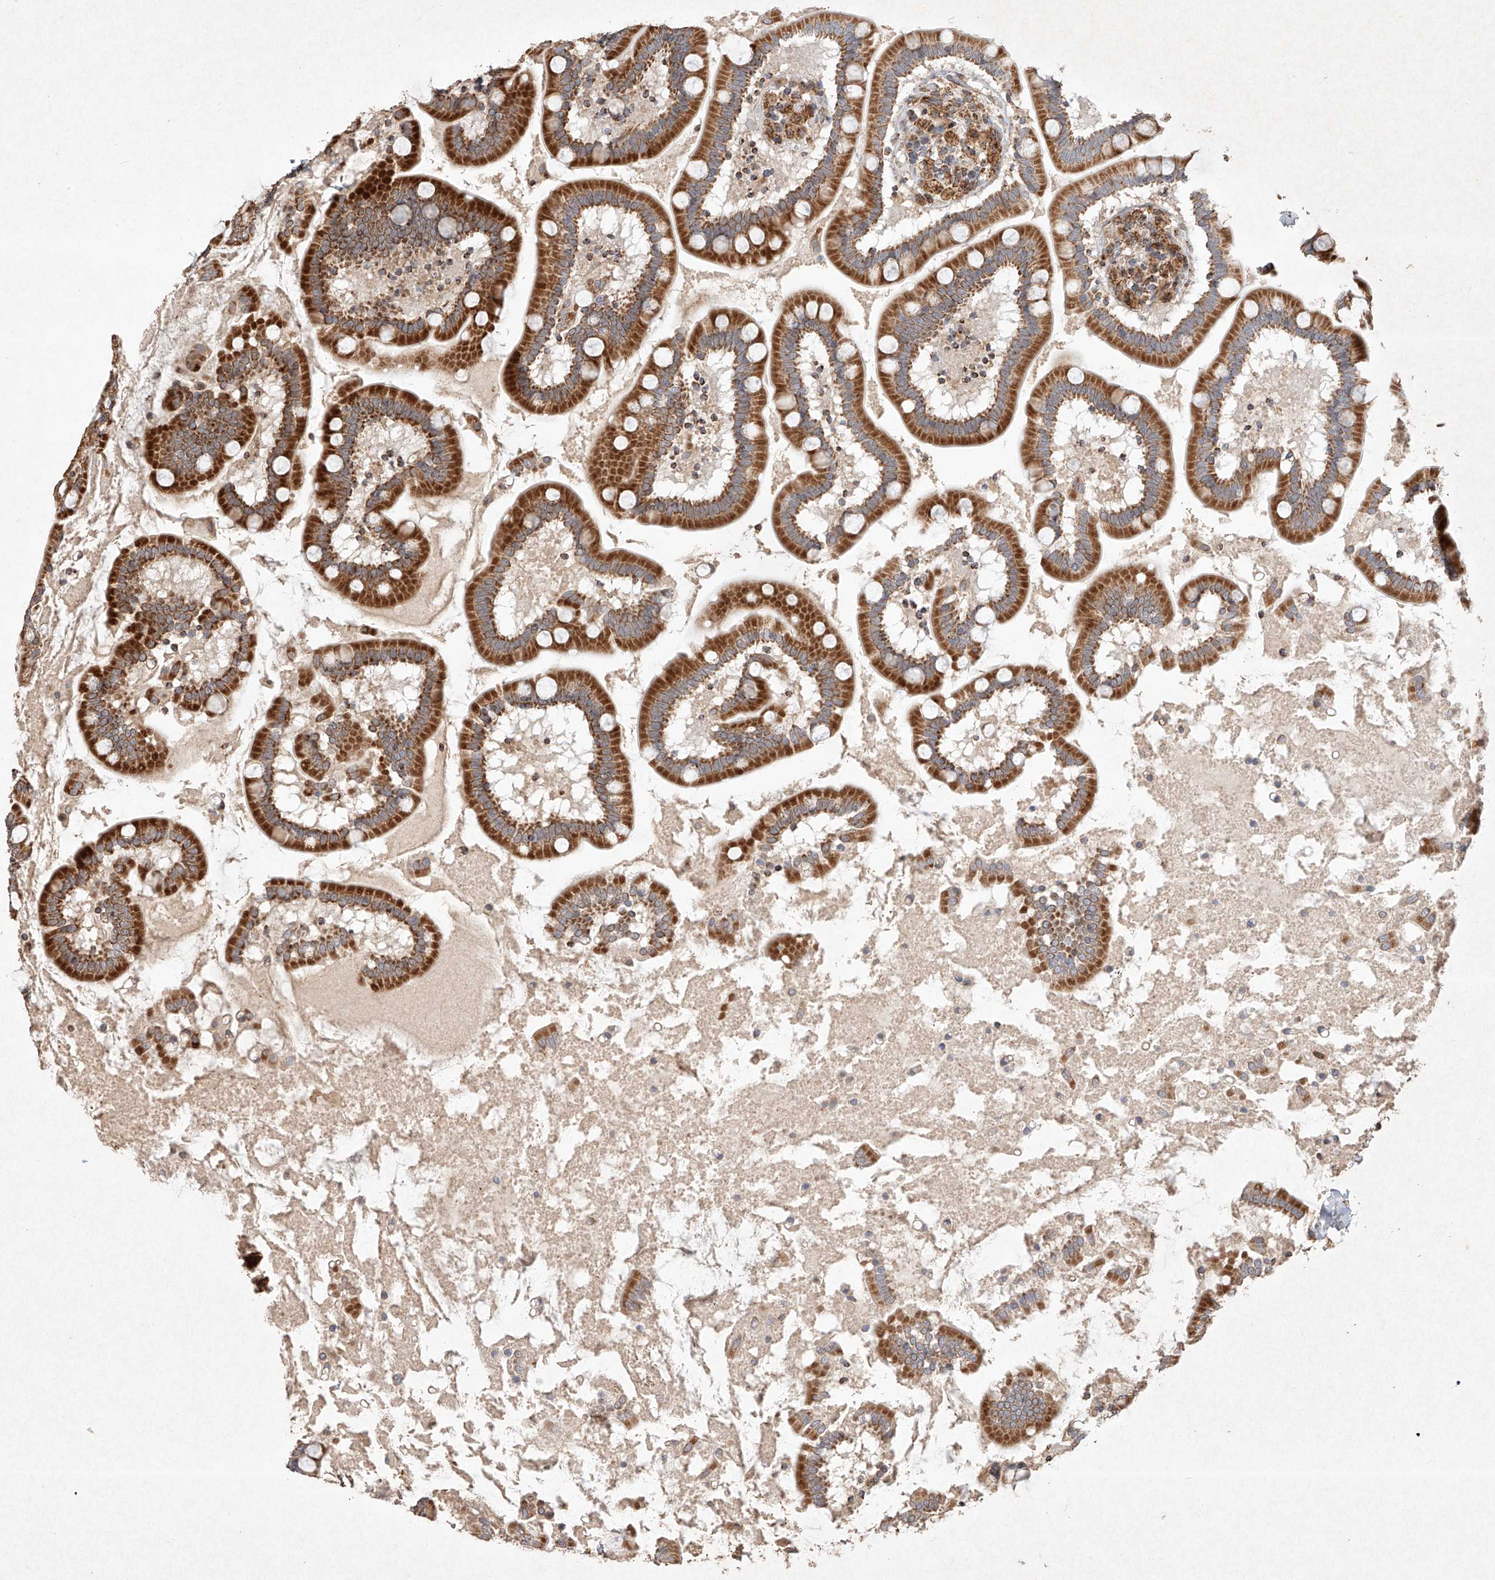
{"staining": {"intensity": "strong", "quantity": ">75%", "location": "cytoplasmic/membranous"}, "tissue": "small intestine", "cell_type": "Glandular cells", "image_type": "normal", "snomed": [{"axis": "morphology", "description": "Normal tissue, NOS"}, {"axis": "topography", "description": "Small intestine"}], "caption": "IHC photomicrograph of benign small intestine: human small intestine stained using immunohistochemistry (IHC) reveals high levels of strong protein expression localized specifically in the cytoplasmic/membranous of glandular cells, appearing as a cytoplasmic/membranous brown color.", "gene": "SEMA3B", "patient": {"sex": "female", "age": 64}}